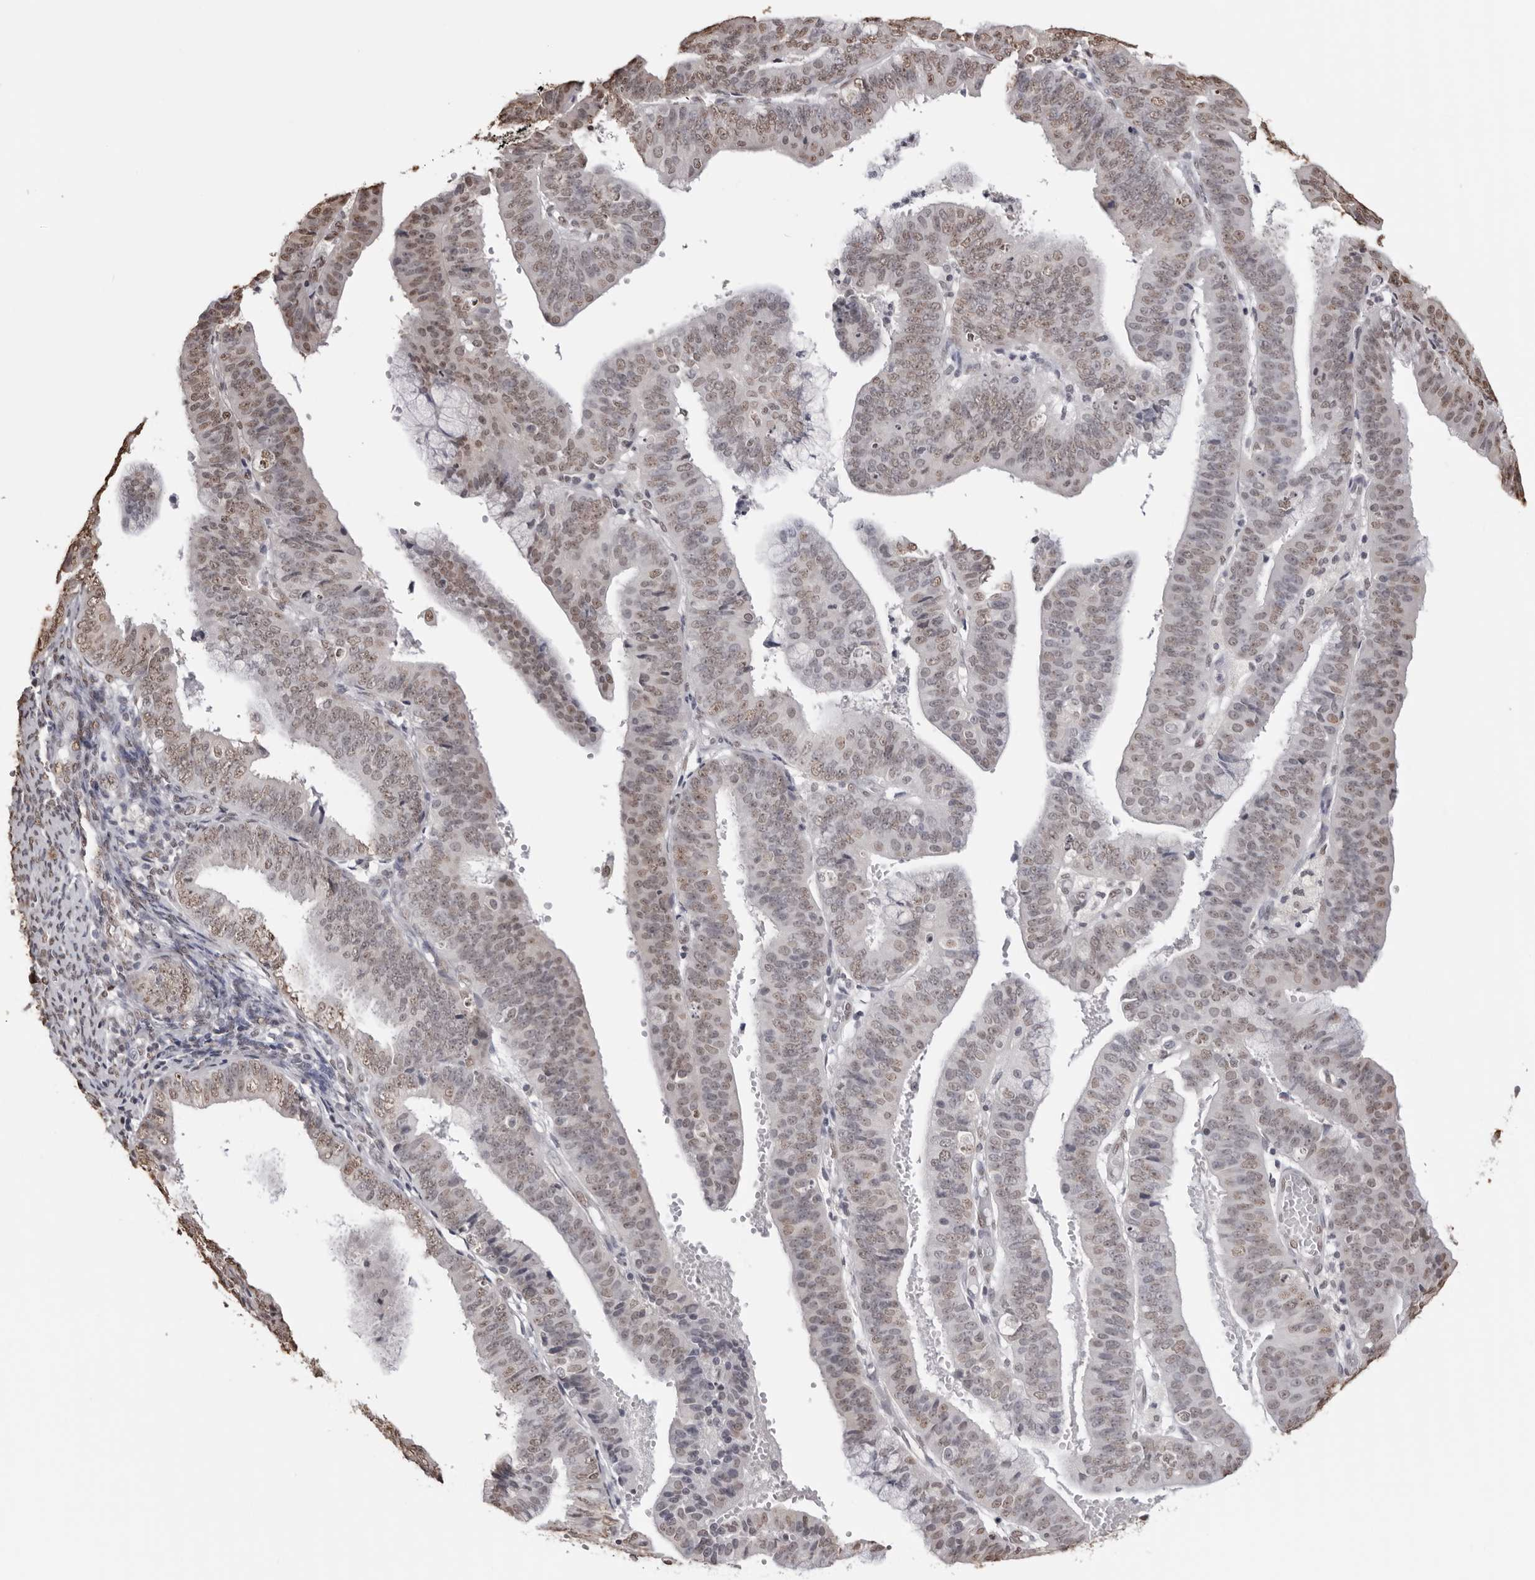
{"staining": {"intensity": "weak", "quantity": ">75%", "location": "nuclear"}, "tissue": "endometrial cancer", "cell_type": "Tumor cells", "image_type": "cancer", "snomed": [{"axis": "morphology", "description": "Adenocarcinoma, NOS"}, {"axis": "topography", "description": "Endometrium"}], "caption": "Brown immunohistochemical staining in human endometrial cancer (adenocarcinoma) displays weak nuclear expression in approximately >75% of tumor cells.", "gene": "OLIG3", "patient": {"sex": "female", "age": 63}}